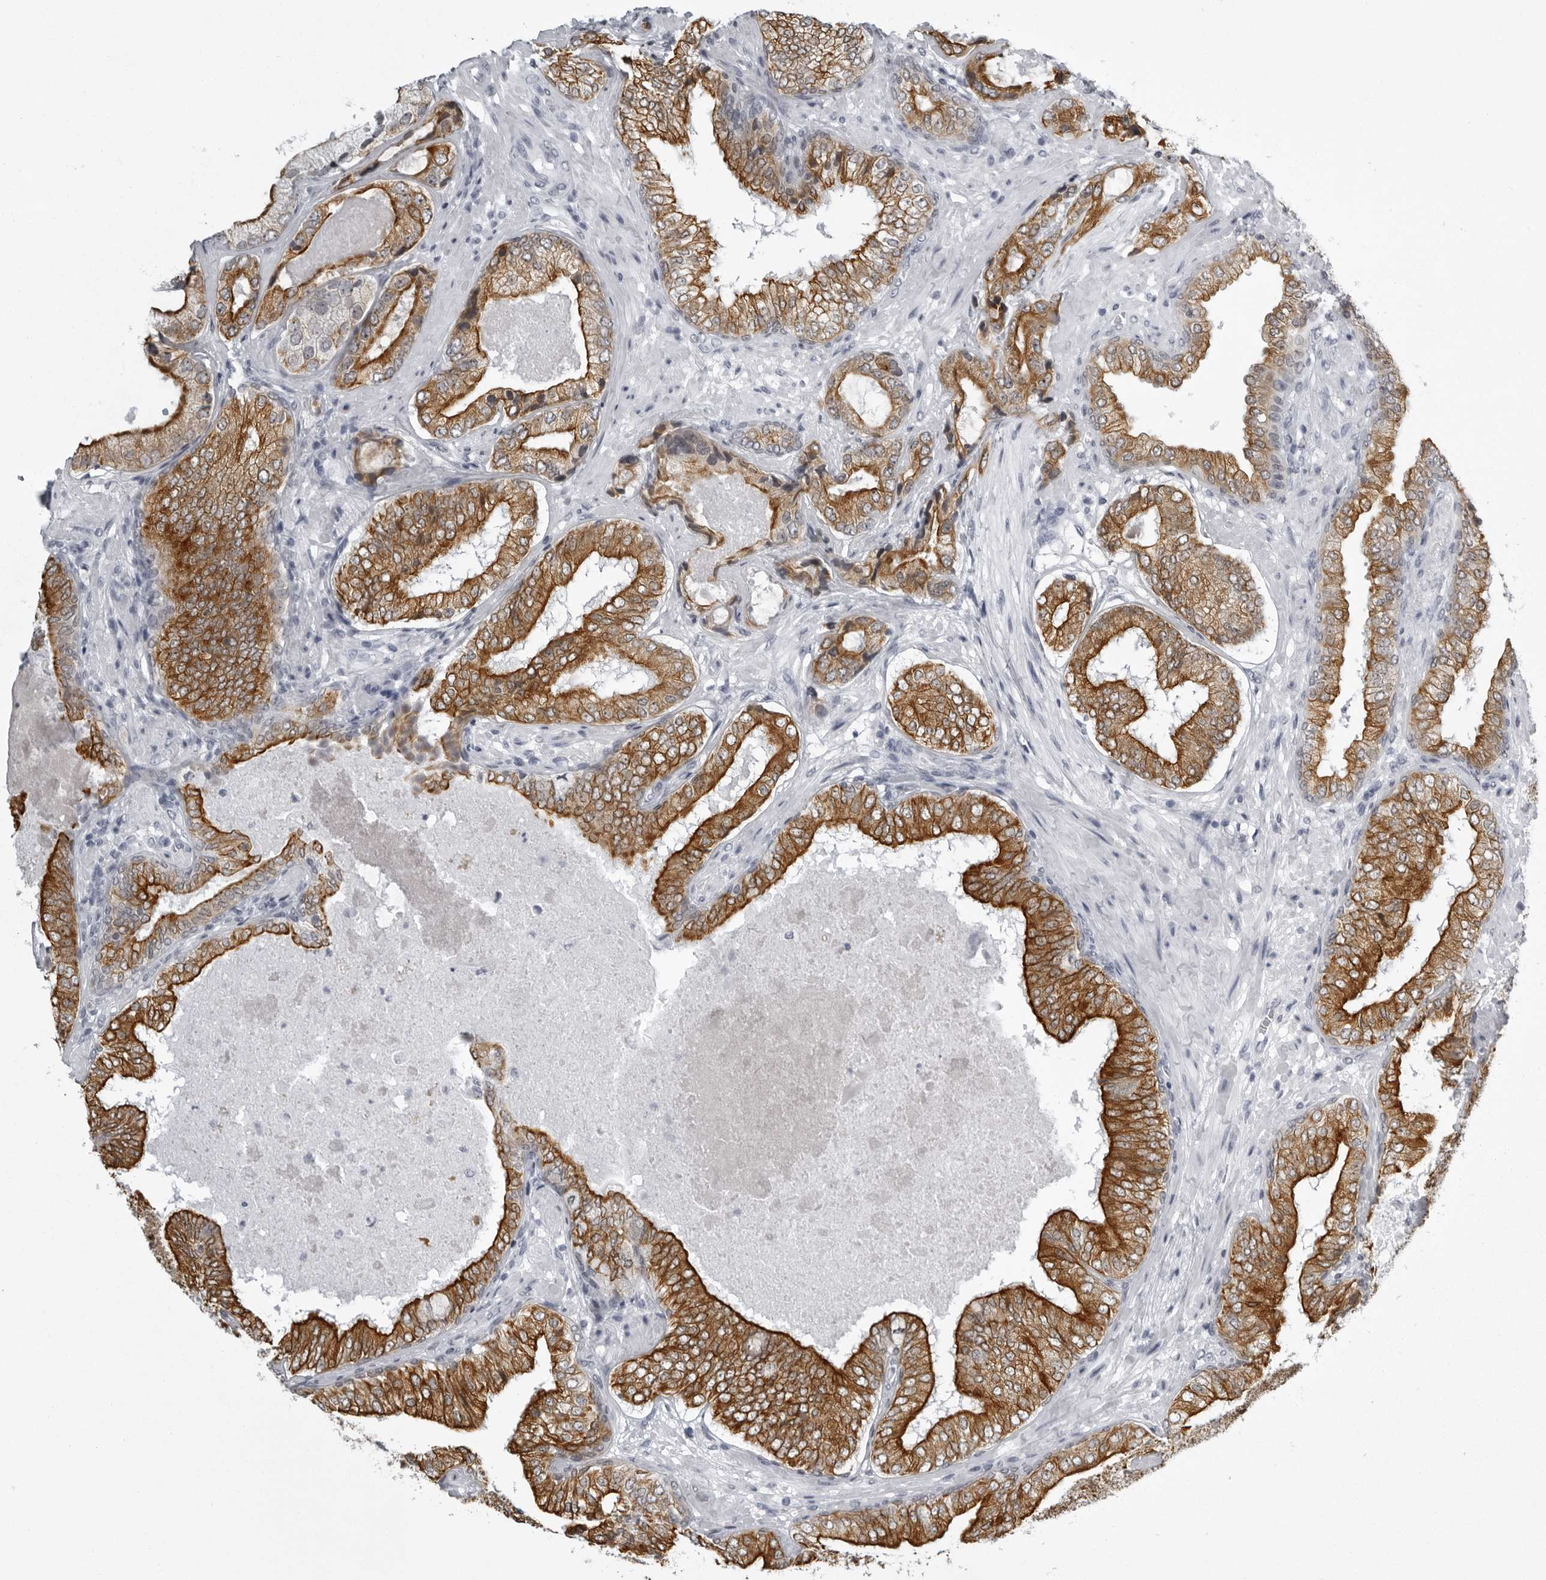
{"staining": {"intensity": "strong", "quantity": ">75%", "location": "cytoplasmic/membranous"}, "tissue": "prostate cancer", "cell_type": "Tumor cells", "image_type": "cancer", "snomed": [{"axis": "morphology", "description": "Normal tissue, NOS"}, {"axis": "morphology", "description": "Adenocarcinoma, High grade"}, {"axis": "topography", "description": "Prostate"}, {"axis": "topography", "description": "Peripheral nerve tissue"}], "caption": "Prostate cancer (adenocarcinoma (high-grade)) stained for a protein (brown) exhibits strong cytoplasmic/membranous positive positivity in approximately >75% of tumor cells.", "gene": "UROD", "patient": {"sex": "male", "age": 59}}